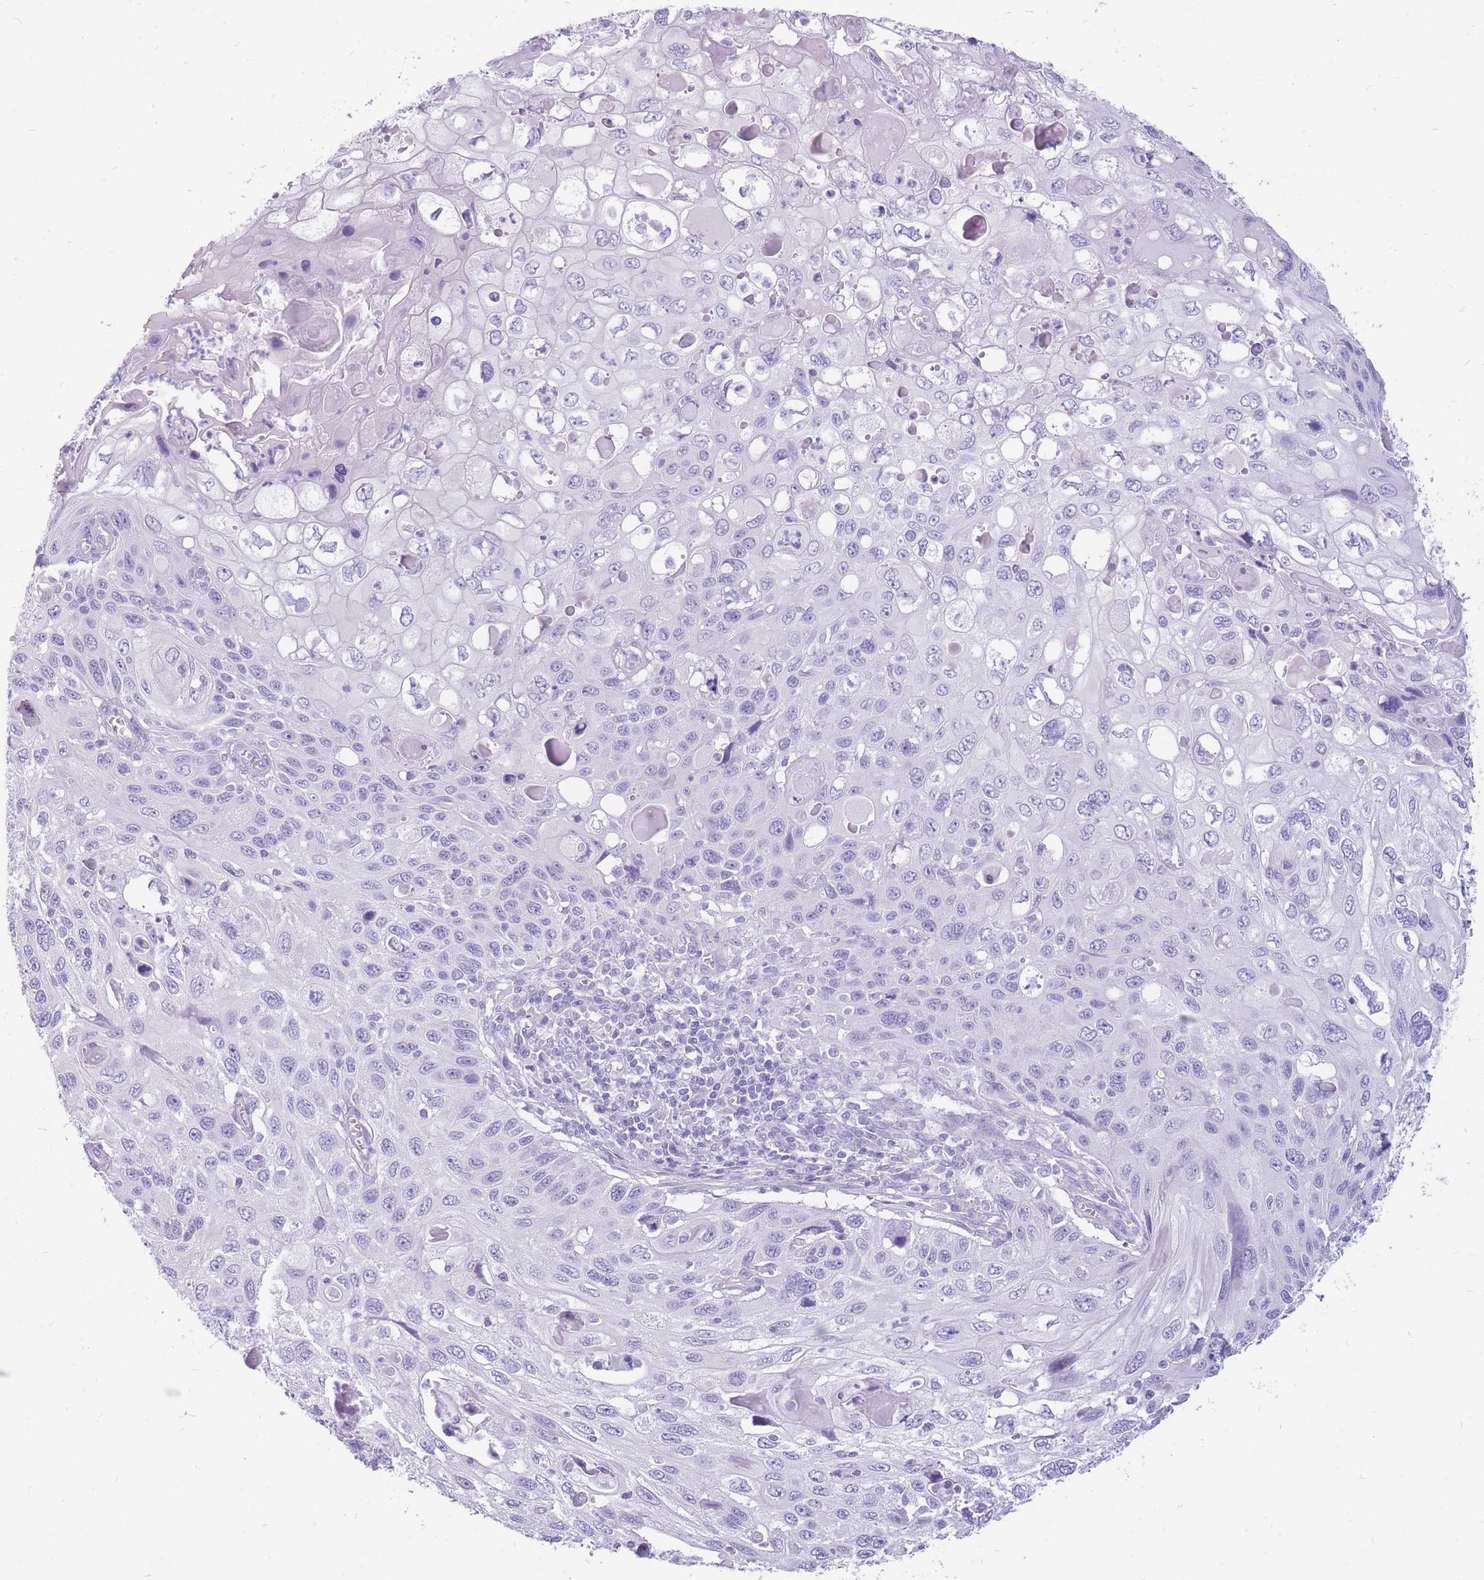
{"staining": {"intensity": "negative", "quantity": "none", "location": "none"}, "tissue": "cervical cancer", "cell_type": "Tumor cells", "image_type": "cancer", "snomed": [{"axis": "morphology", "description": "Squamous cell carcinoma, NOS"}, {"axis": "topography", "description": "Cervix"}], "caption": "Tumor cells show no significant expression in cervical cancer.", "gene": "CYP21A2", "patient": {"sex": "female", "age": 70}}